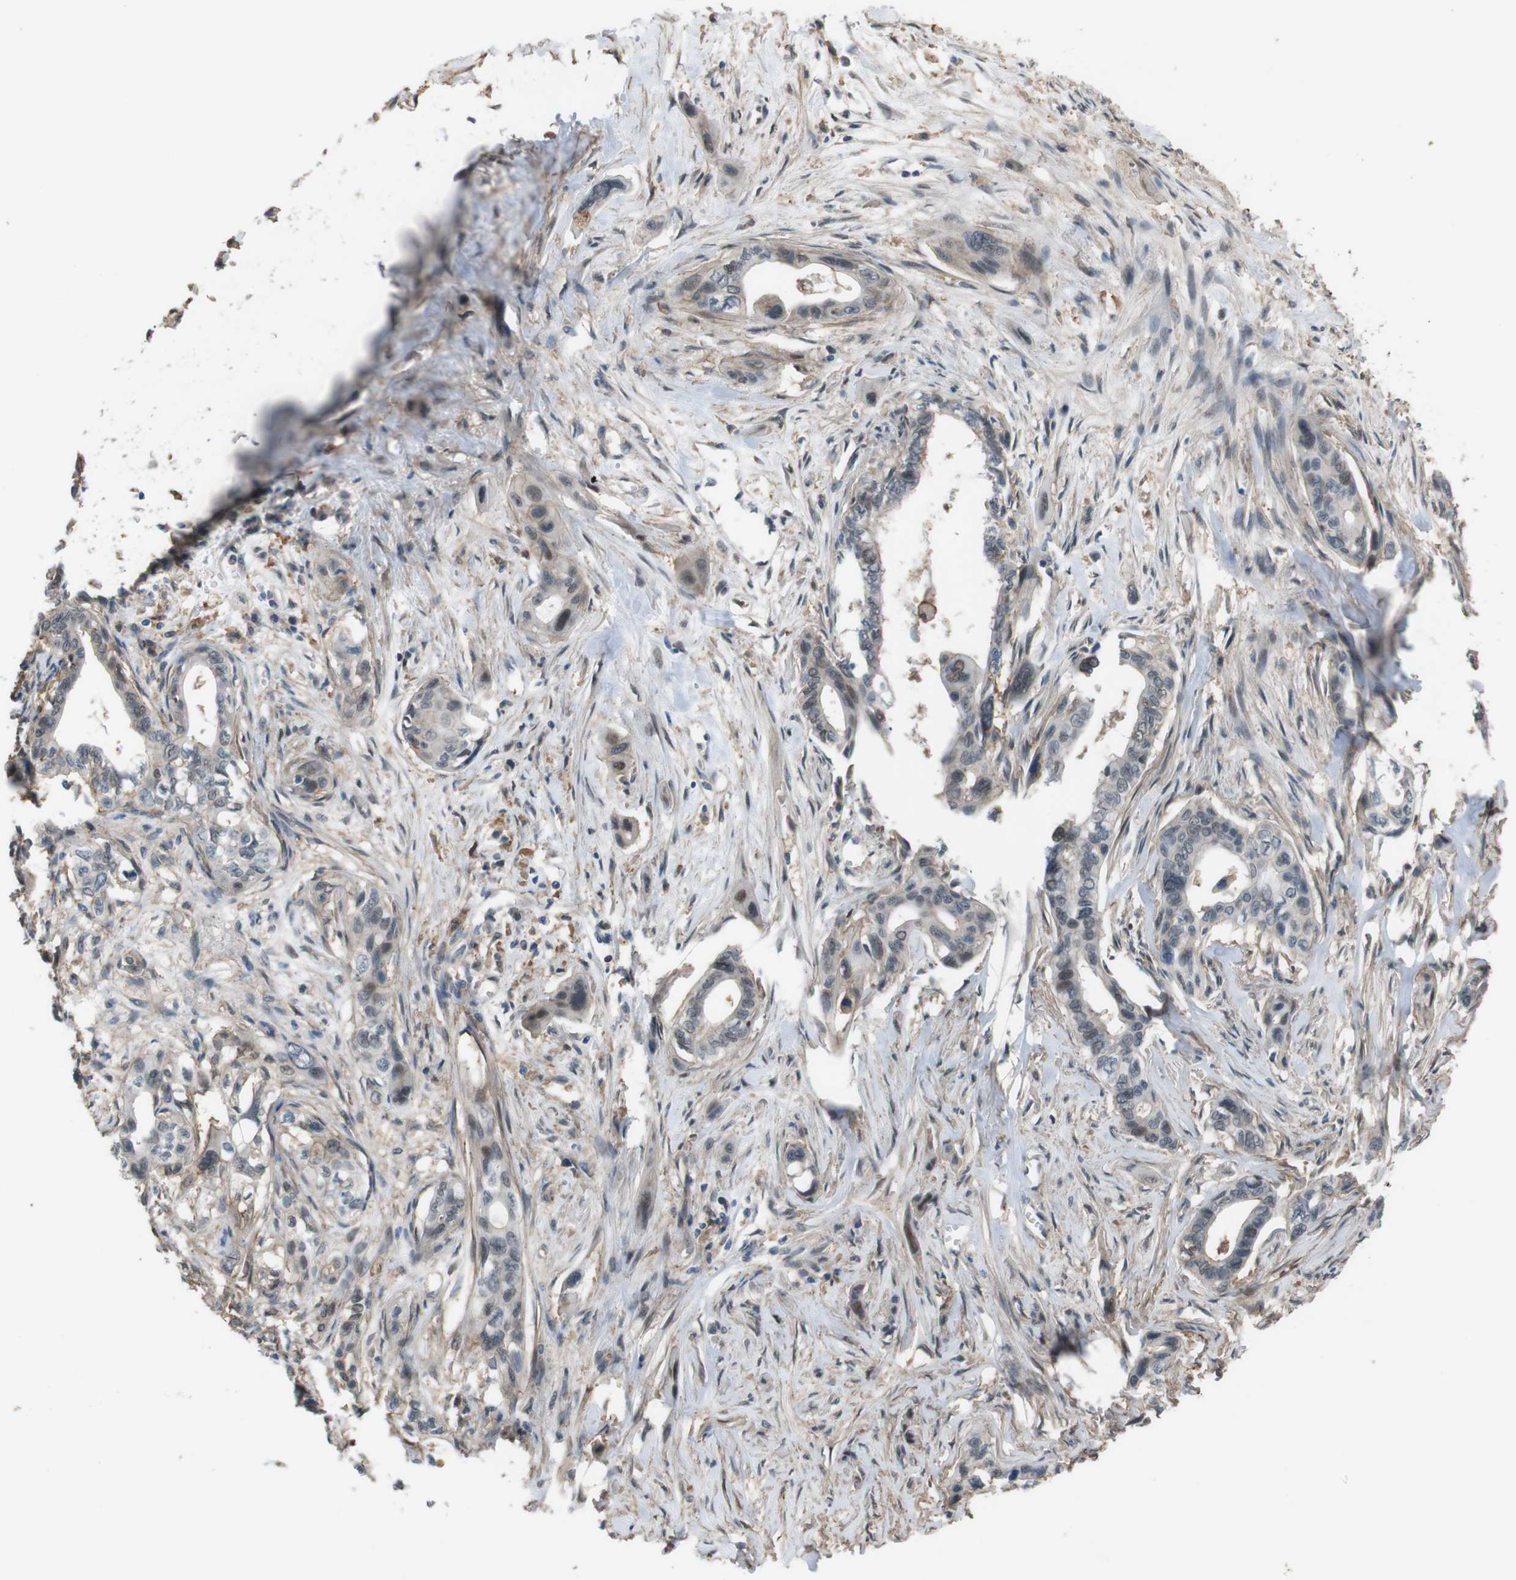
{"staining": {"intensity": "weak", "quantity": "<25%", "location": "cytoplasmic/membranous"}, "tissue": "pancreatic cancer", "cell_type": "Tumor cells", "image_type": "cancer", "snomed": [{"axis": "morphology", "description": "Adenocarcinoma, NOS"}, {"axis": "topography", "description": "Pancreas"}], "caption": "An IHC image of pancreatic adenocarcinoma is shown. There is no staining in tumor cells of pancreatic adenocarcinoma. (Brightfield microscopy of DAB (3,3'-diaminobenzidine) immunohistochemistry at high magnification).", "gene": "ATP2B1", "patient": {"sex": "male", "age": 73}}